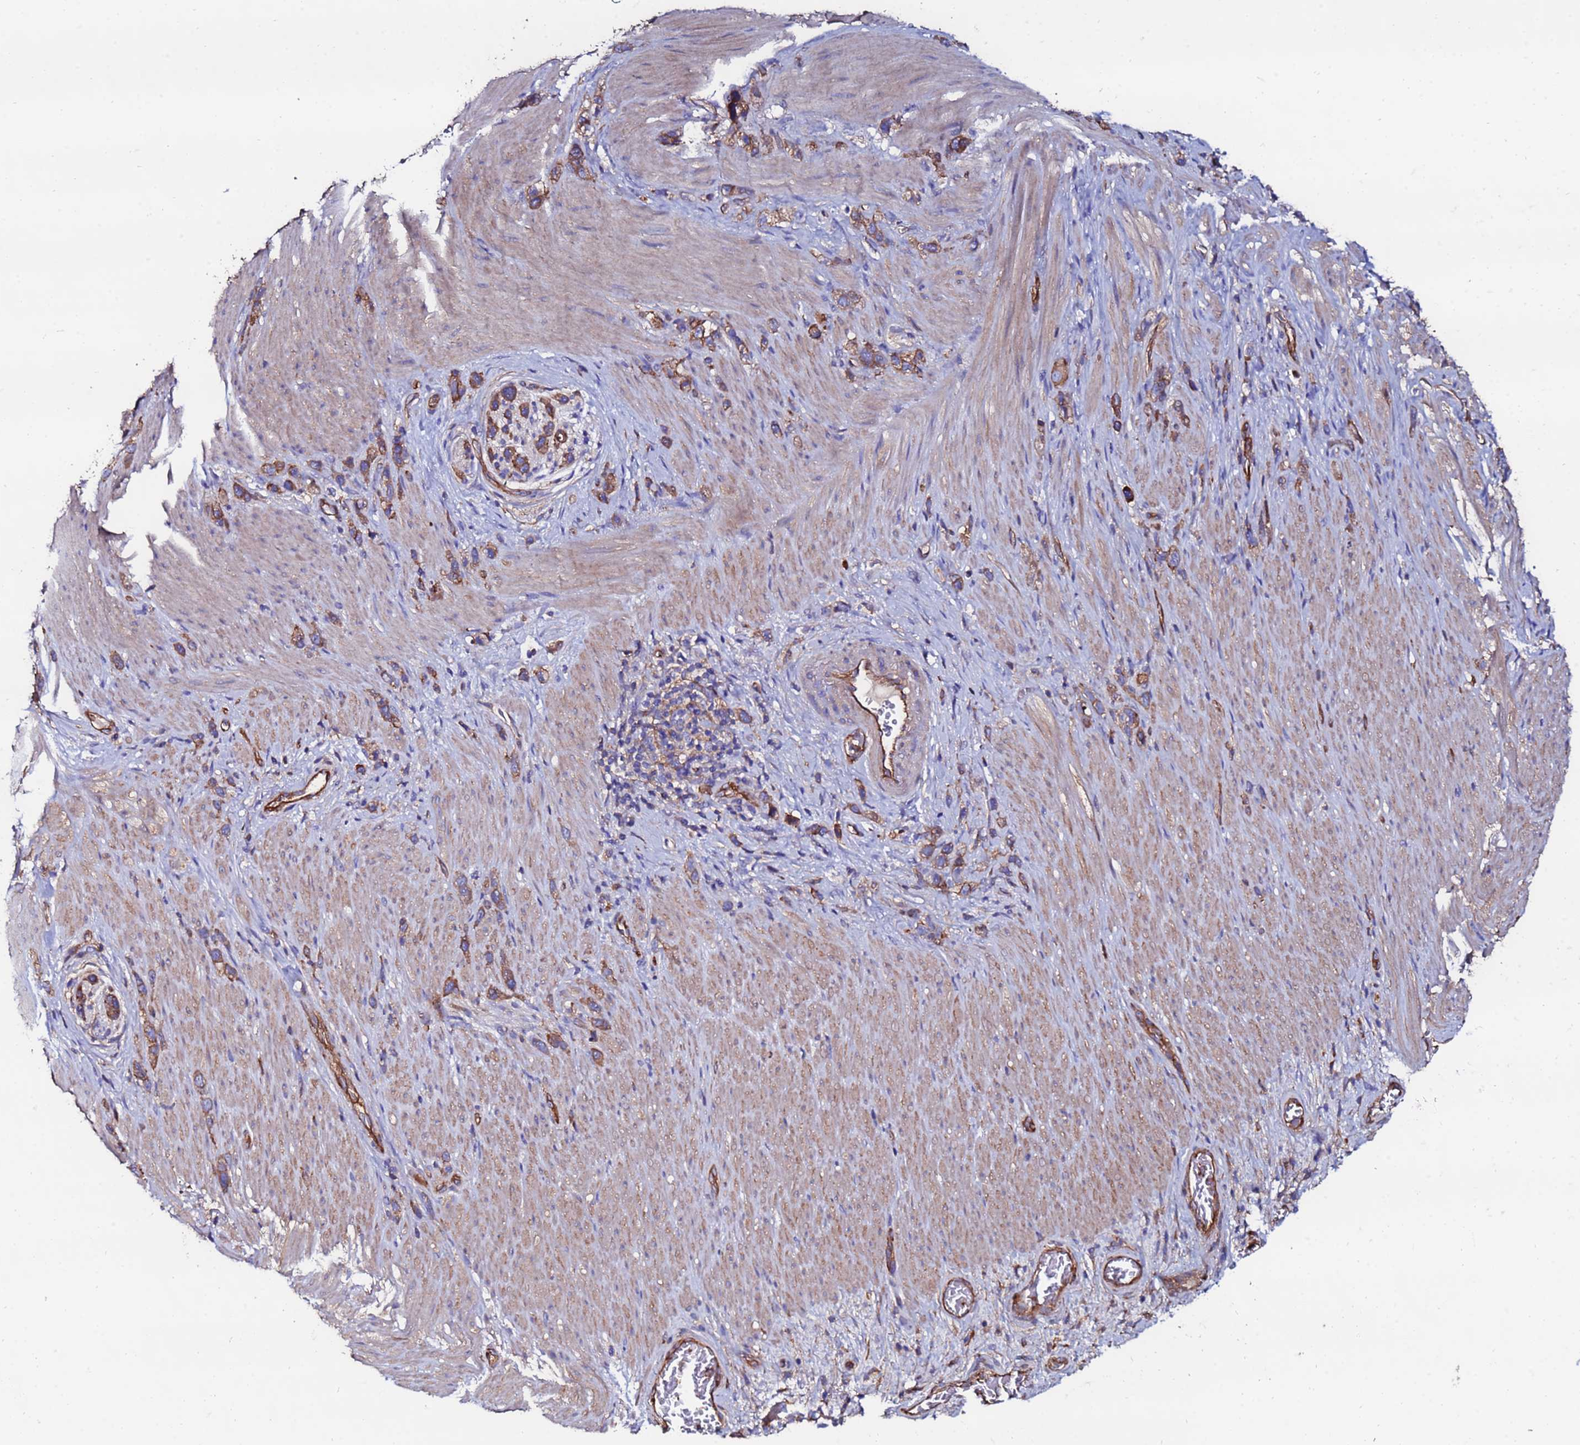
{"staining": {"intensity": "moderate", "quantity": ">75%", "location": "cytoplasmic/membranous"}, "tissue": "stomach cancer", "cell_type": "Tumor cells", "image_type": "cancer", "snomed": [{"axis": "morphology", "description": "Adenocarcinoma, NOS"}, {"axis": "topography", "description": "Stomach"}], "caption": "Immunohistochemistry (IHC) (DAB (3,3'-diaminobenzidine)) staining of human stomach cancer (adenocarcinoma) exhibits moderate cytoplasmic/membranous protein staining in about >75% of tumor cells. (brown staining indicates protein expression, while blue staining denotes nuclei).", "gene": "POTEE", "patient": {"sex": "female", "age": 65}}